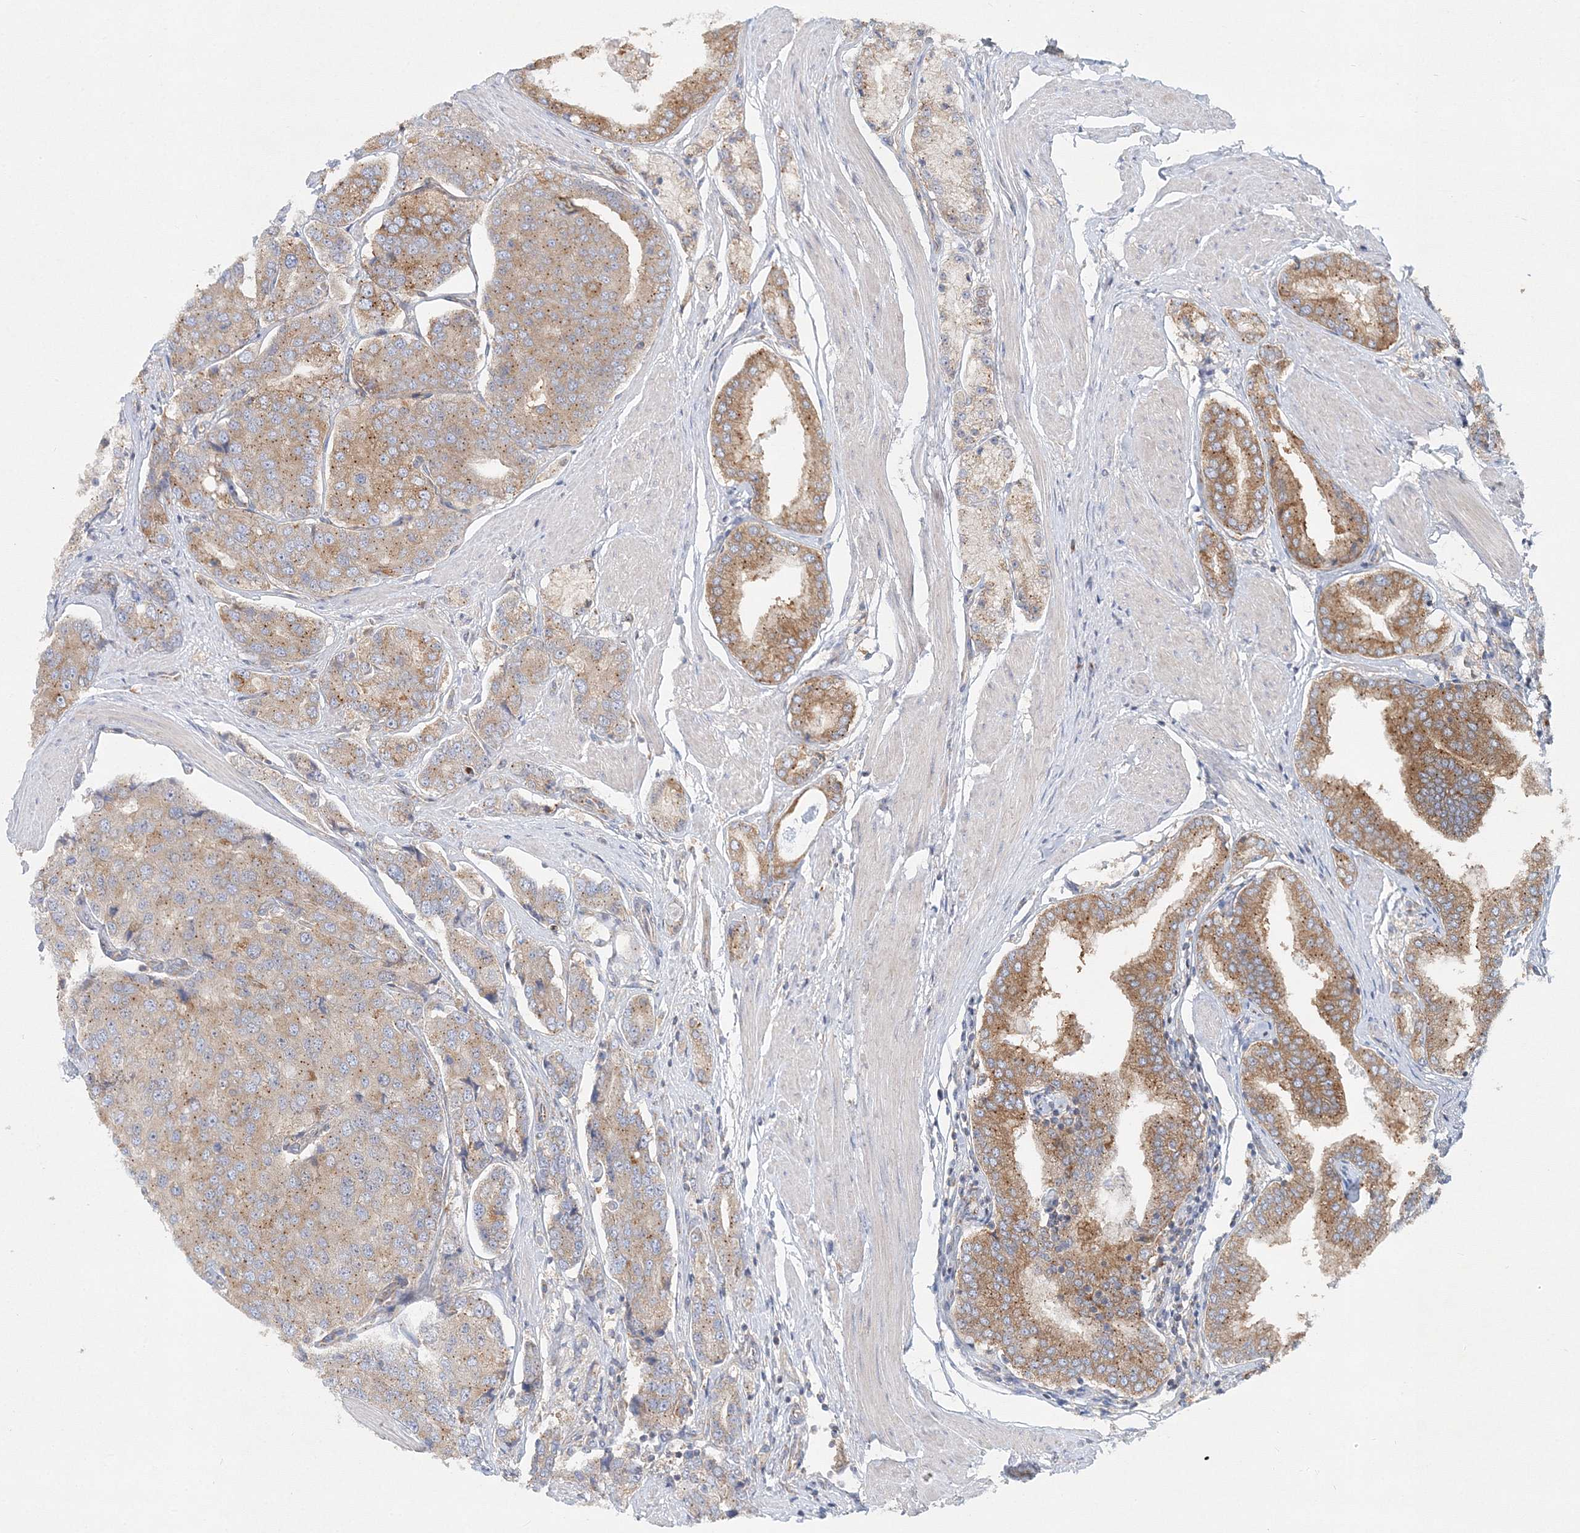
{"staining": {"intensity": "moderate", "quantity": ">75%", "location": "cytoplasmic/membranous"}, "tissue": "prostate cancer", "cell_type": "Tumor cells", "image_type": "cancer", "snomed": [{"axis": "morphology", "description": "Adenocarcinoma, High grade"}, {"axis": "topography", "description": "Prostate"}], "caption": "Immunohistochemistry staining of prostate high-grade adenocarcinoma, which displays medium levels of moderate cytoplasmic/membranous expression in about >75% of tumor cells indicating moderate cytoplasmic/membranous protein expression. The staining was performed using DAB (brown) for protein detection and nuclei were counterstained in hematoxylin (blue).", "gene": "SEC23IP", "patient": {"sex": "male", "age": 50}}